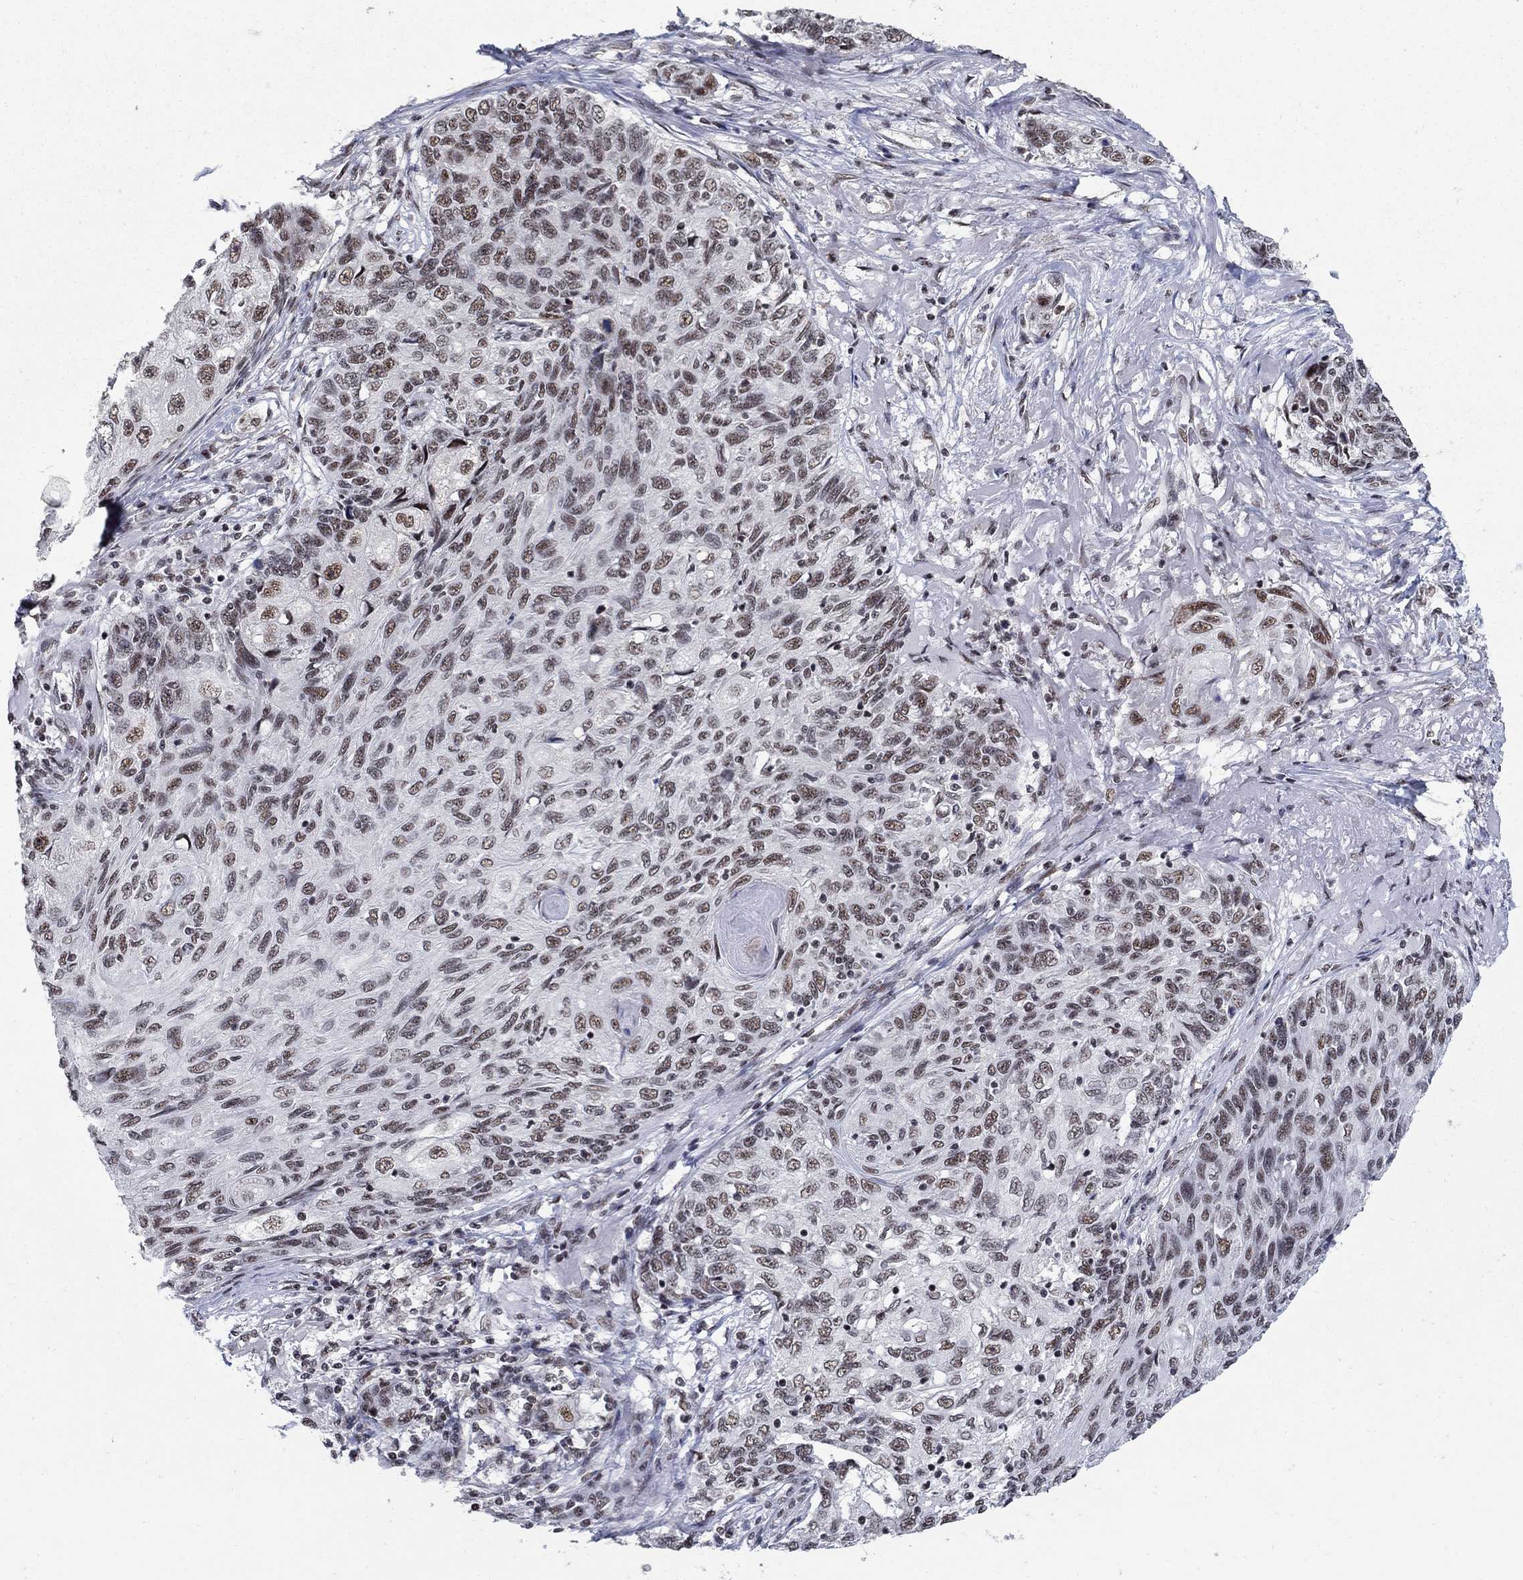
{"staining": {"intensity": "moderate", "quantity": ">75%", "location": "nuclear"}, "tissue": "skin cancer", "cell_type": "Tumor cells", "image_type": "cancer", "snomed": [{"axis": "morphology", "description": "Squamous cell carcinoma, NOS"}, {"axis": "topography", "description": "Skin"}], "caption": "The immunohistochemical stain shows moderate nuclear staining in tumor cells of skin squamous cell carcinoma tissue.", "gene": "PNISR", "patient": {"sex": "male", "age": 92}}